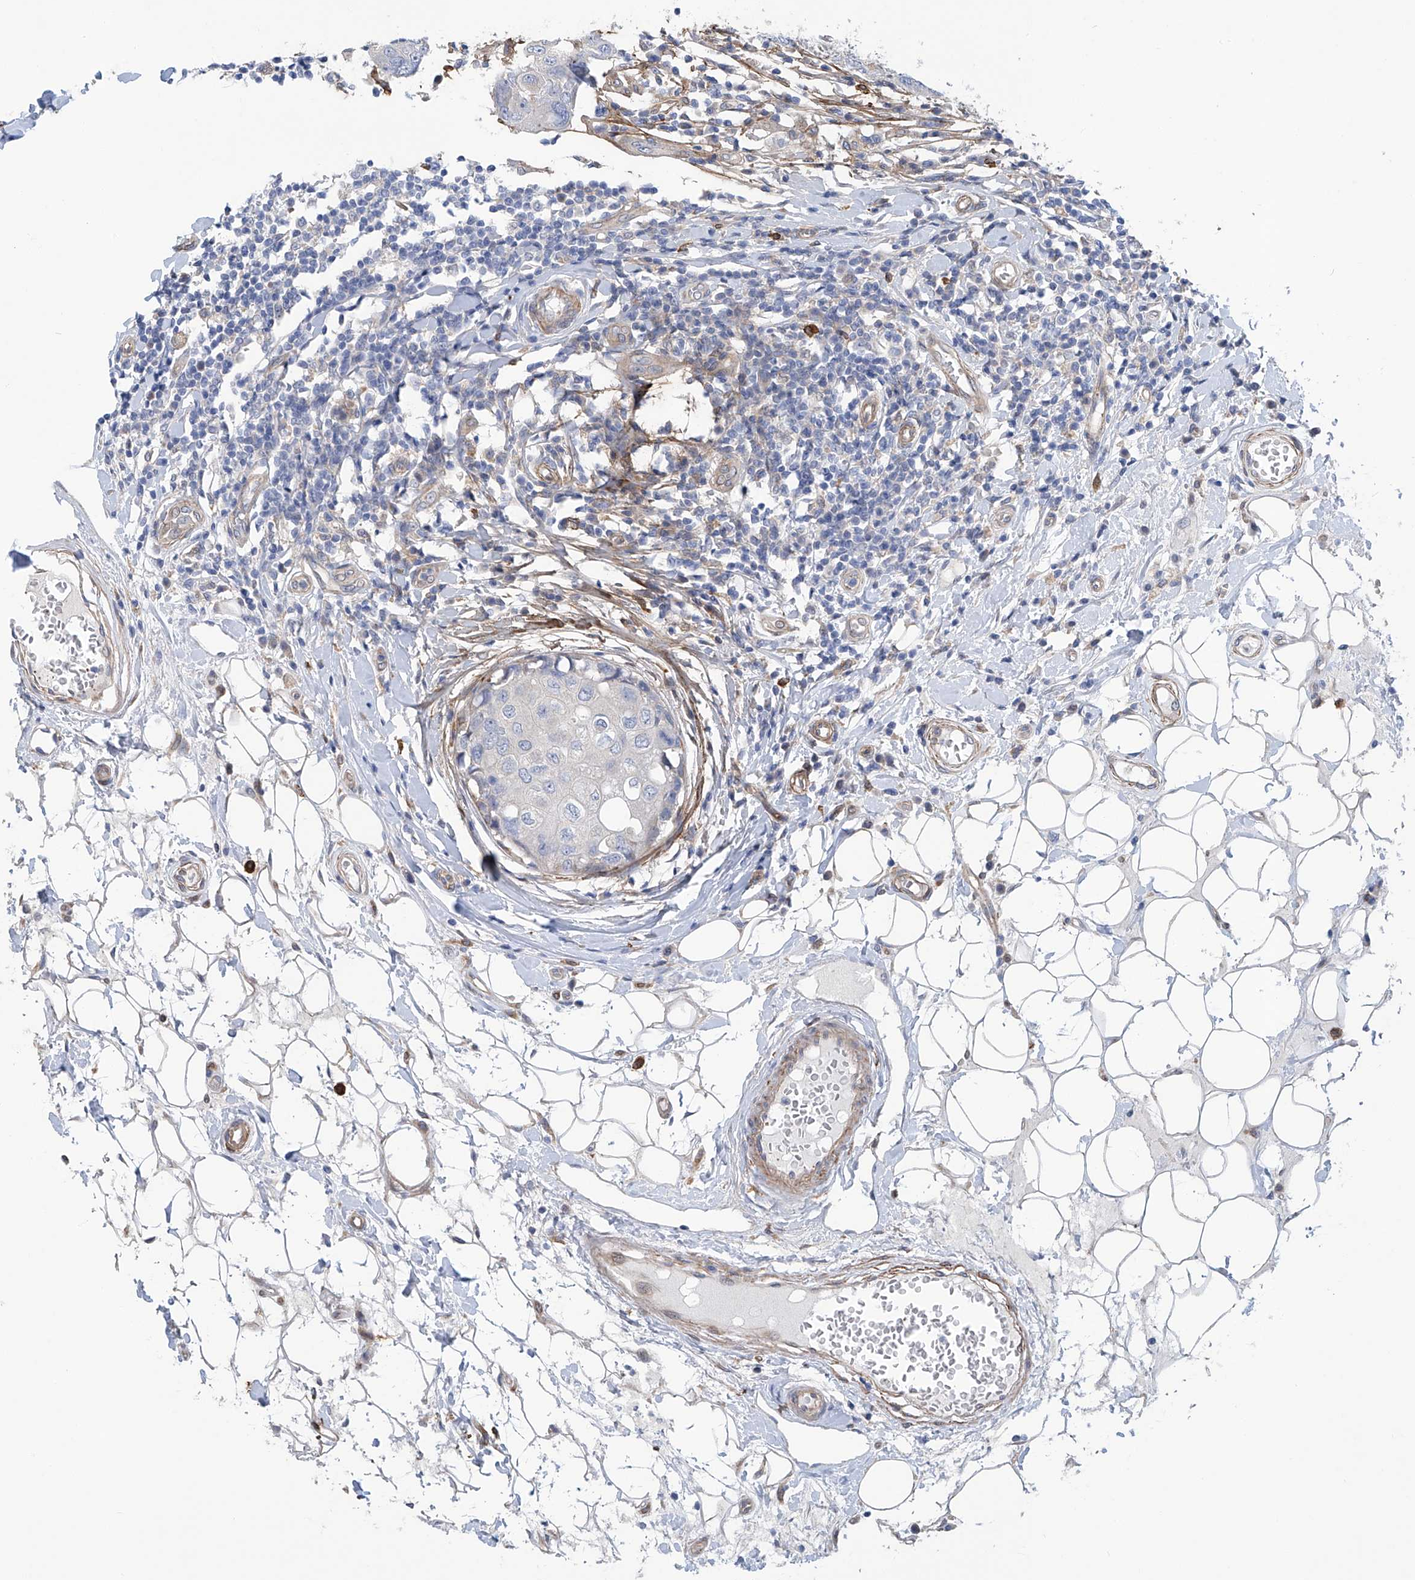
{"staining": {"intensity": "negative", "quantity": "none", "location": "none"}, "tissue": "breast cancer", "cell_type": "Tumor cells", "image_type": "cancer", "snomed": [{"axis": "morphology", "description": "Duct carcinoma"}, {"axis": "topography", "description": "Breast"}], "caption": "An immunohistochemistry (IHC) image of breast cancer is shown. There is no staining in tumor cells of breast cancer.", "gene": "TNN", "patient": {"sex": "female", "age": 27}}